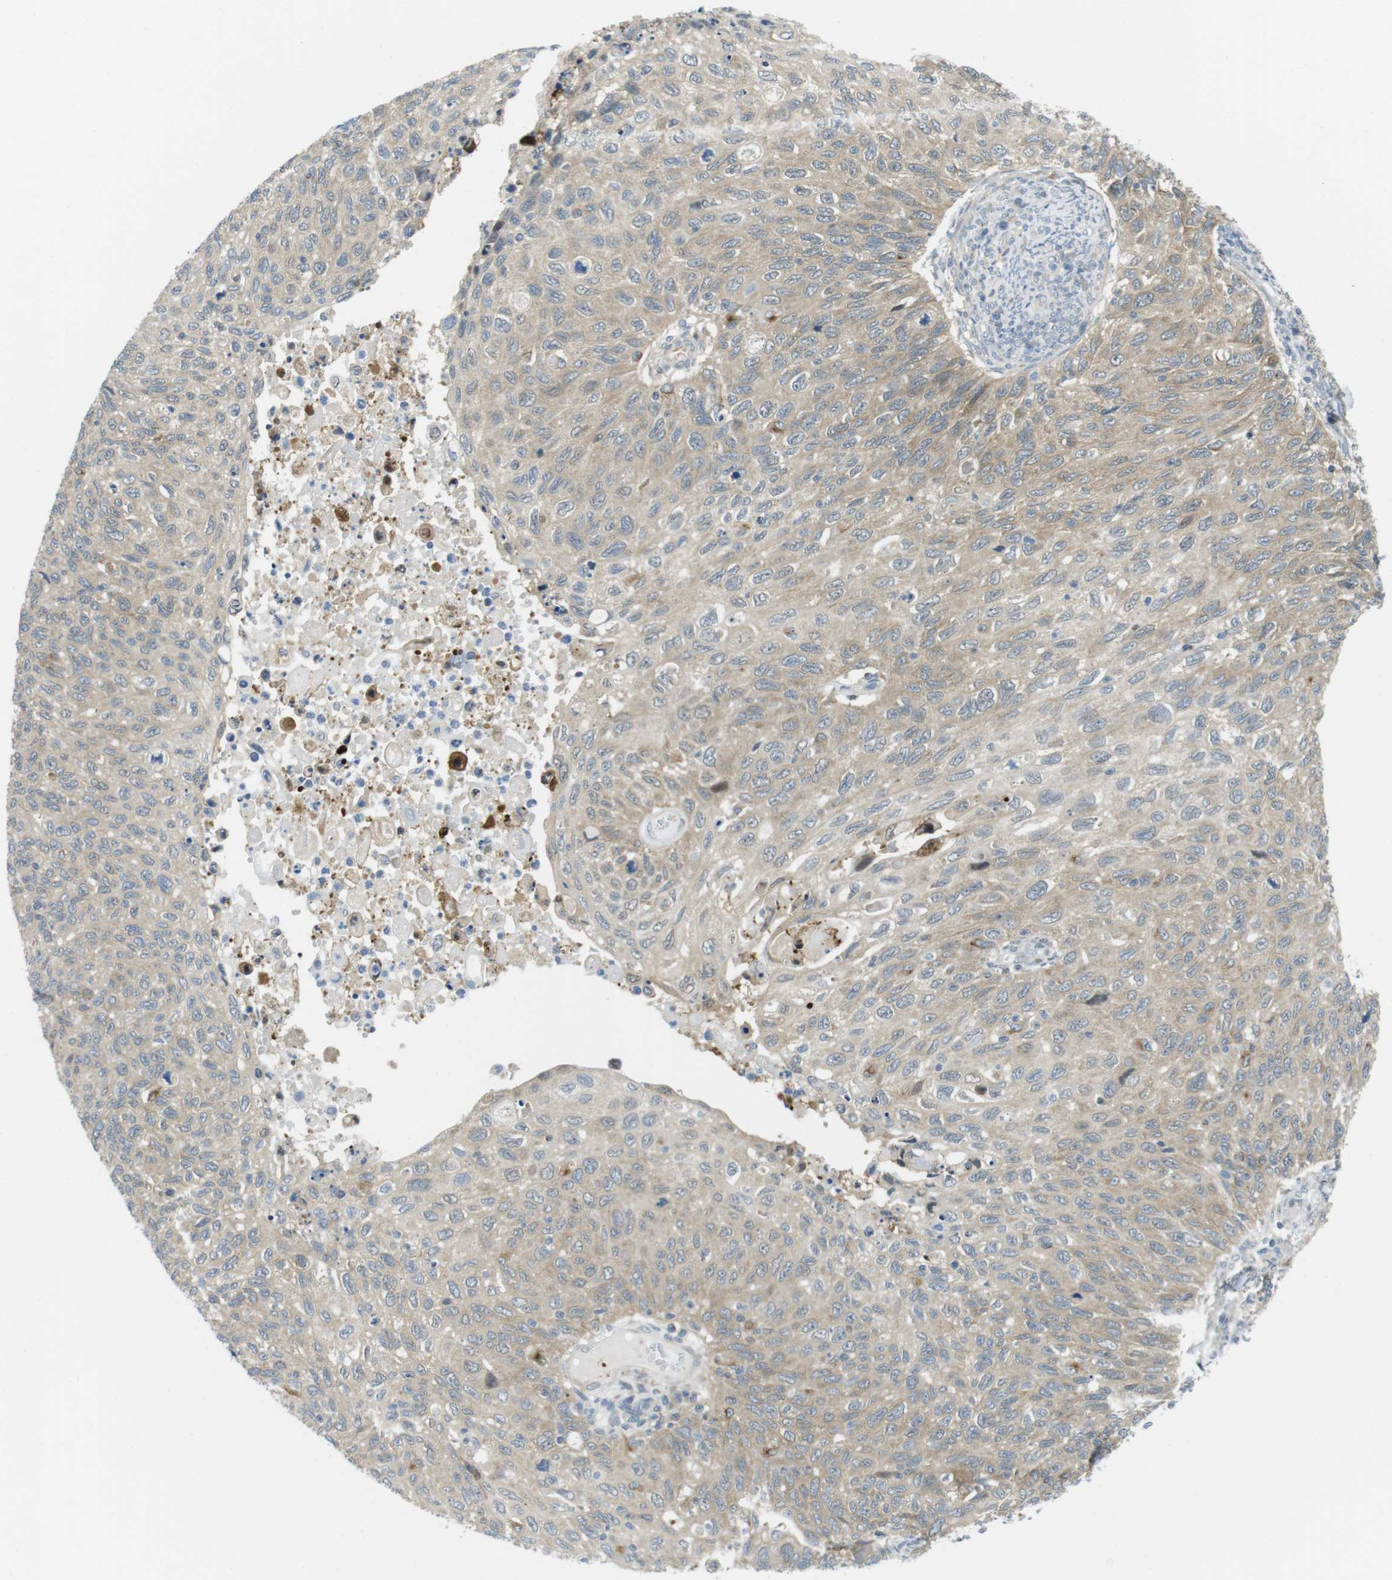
{"staining": {"intensity": "weak", "quantity": ">75%", "location": "cytoplasmic/membranous"}, "tissue": "cervical cancer", "cell_type": "Tumor cells", "image_type": "cancer", "snomed": [{"axis": "morphology", "description": "Squamous cell carcinoma, NOS"}, {"axis": "topography", "description": "Cervix"}], "caption": "Protein staining of cervical cancer tissue reveals weak cytoplasmic/membranous positivity in approximately >75% of tumor cells. (DAB IHC, brown staining for protein, blue staining for nuclei).", "gene": "CASP2", "patient": {"sex": "female", "age": 70}}